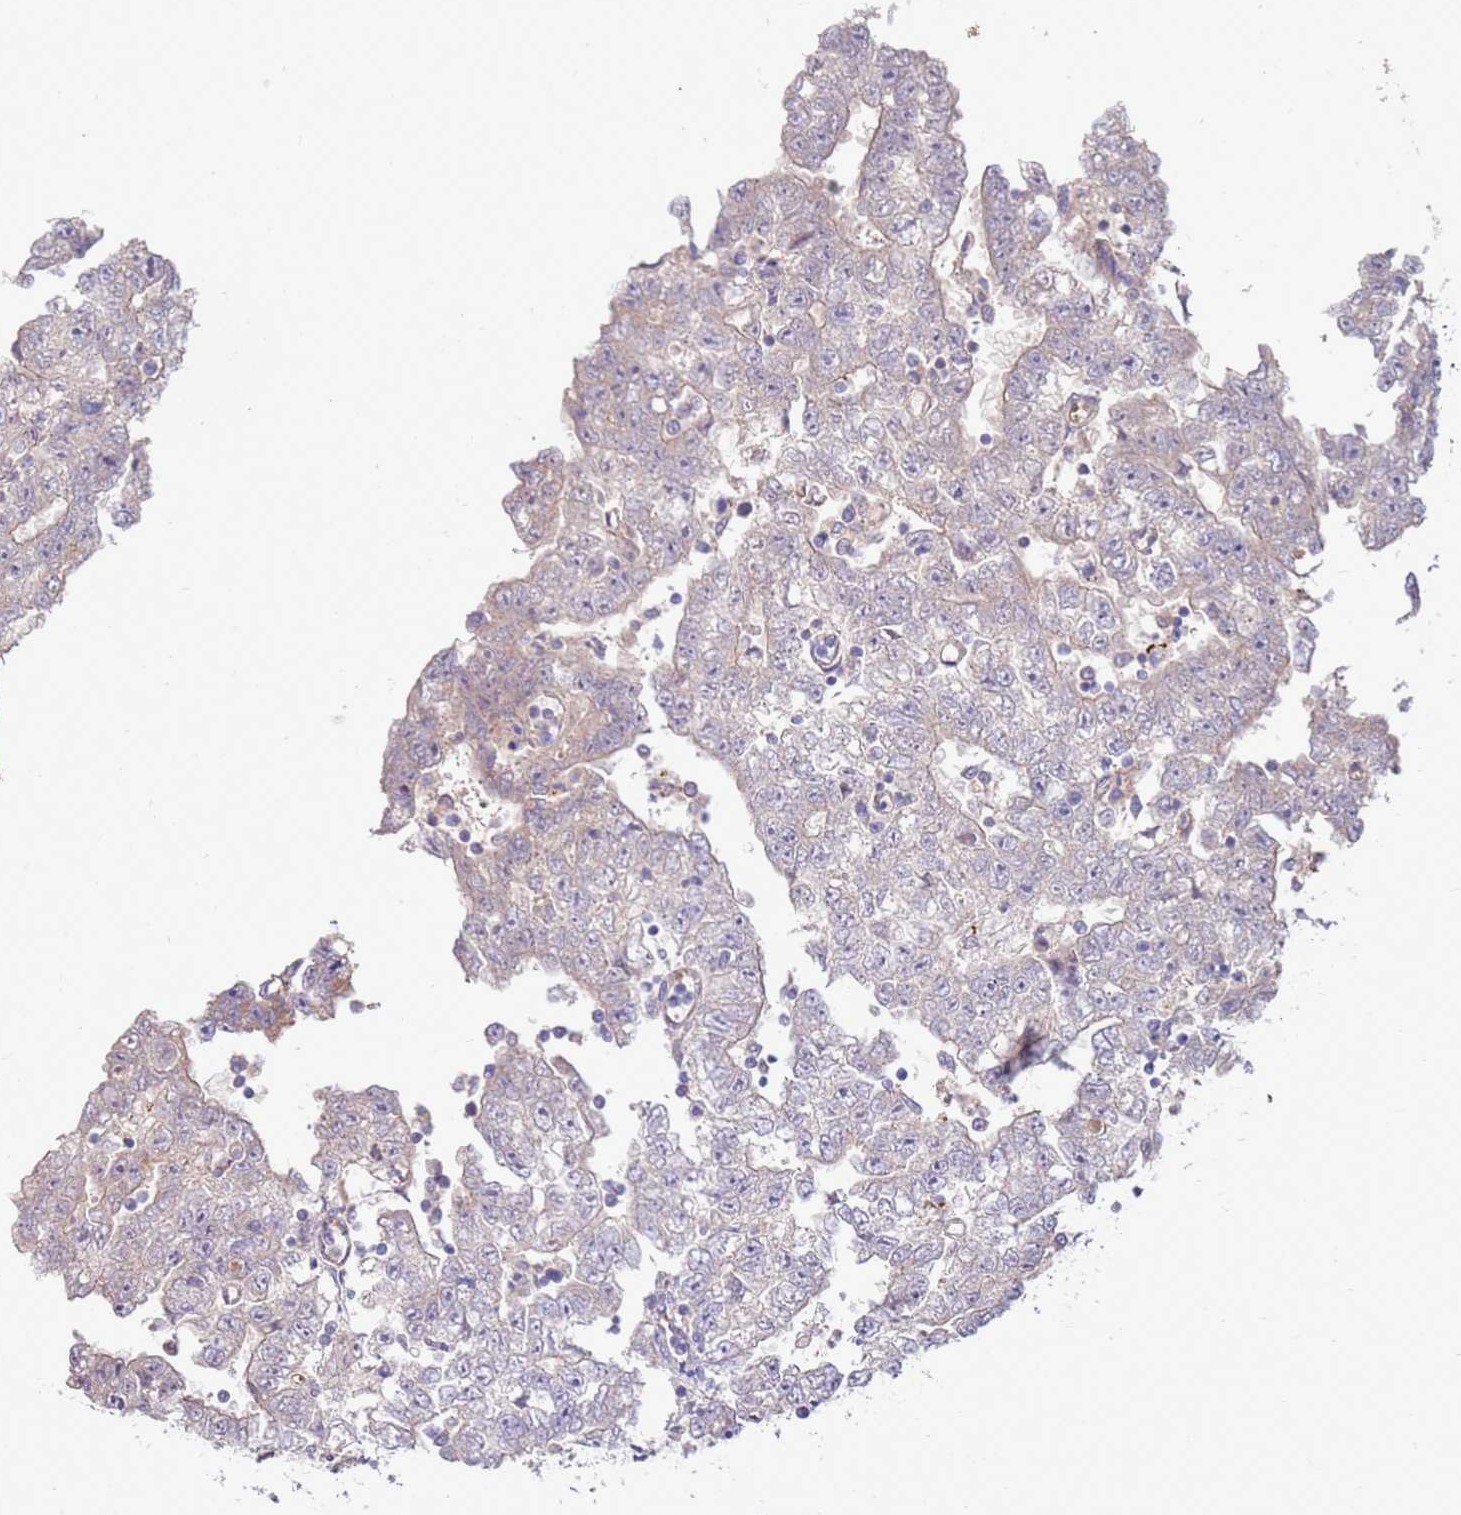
{"staining": {"intensity": "negative", "quantity": "none", "location": "none"}, "tissue": "testis cancer", "cell_type": "Tumor cells", "image_type": "cancer", "snomed": [{"axis": "morphology", "description": "Carcinoma, Embryonal, NOS"}, {"axis": "topography", "description": "Testis"}], "caption": "Immunohistochemical staining of testis embryonal carcinoma reveals no significant staining in tumor cells.", "gene": "SLC44A4", "patient": {"sex": "male", "age": 25}}